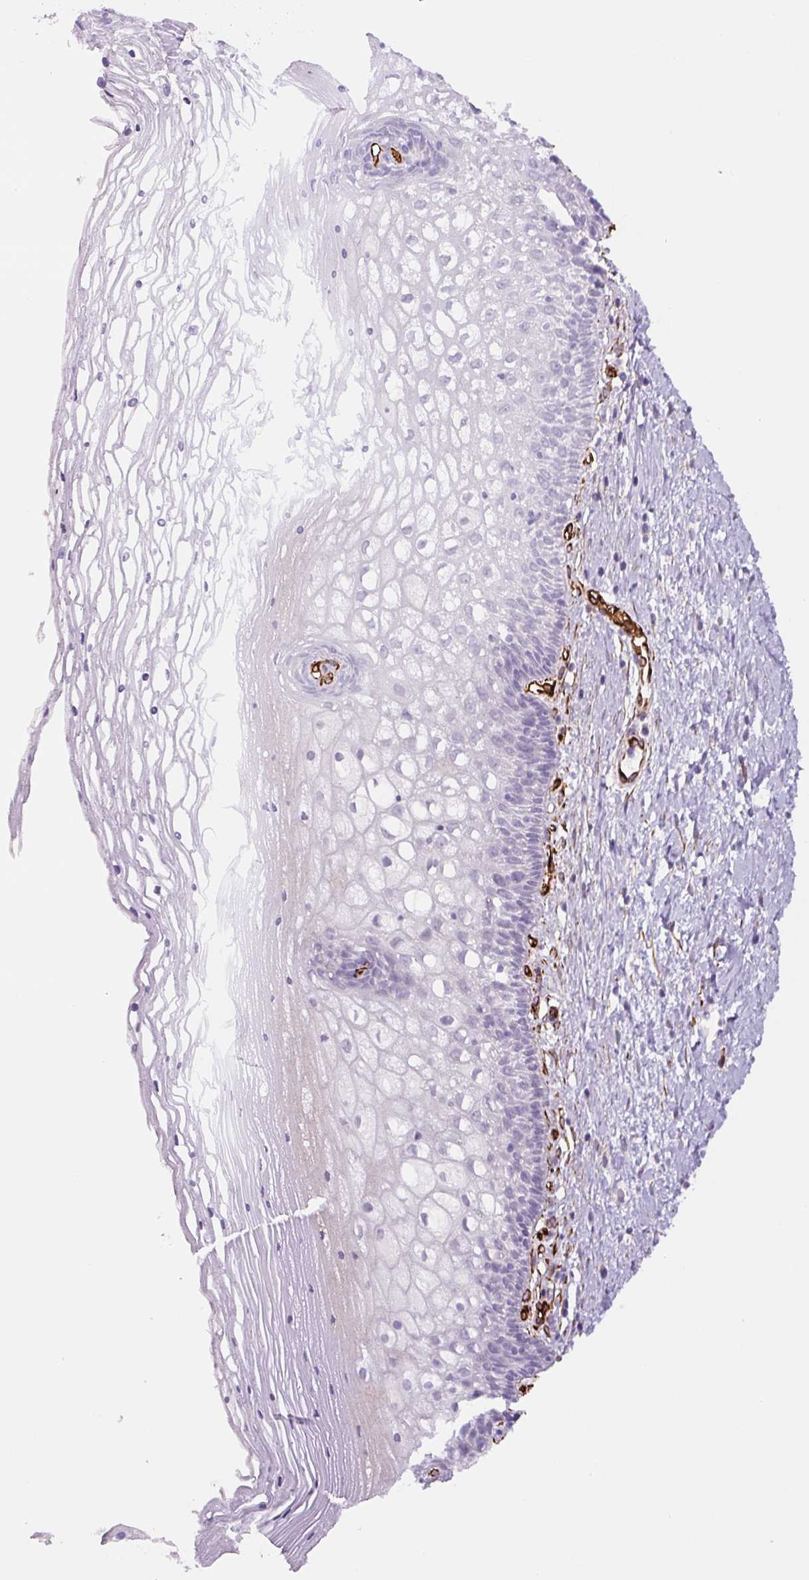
{"staining": {"intensity": "negative", "quantity": "none", "location": "none"}, "tissue": "cervix", "cell_type": "Glandular cells", "image_type": "normal", "snomed": [{"axis": "morphology", "description": "Normal tissue, NOS"}, {"axis": "topography", "description": "Cervix"}], "caption": "Immunohistochemistry (IHC) micrograph of benign cervix: human cervix stained with DAB (3,3'-diaminobenzidine) displays no significant protein positivity in glandular cells. (DAB (3,3'-diaminobenzidine) IHC, high magnification).", "gene": "NES", "patient": {"sex": "female", "age": 36}}